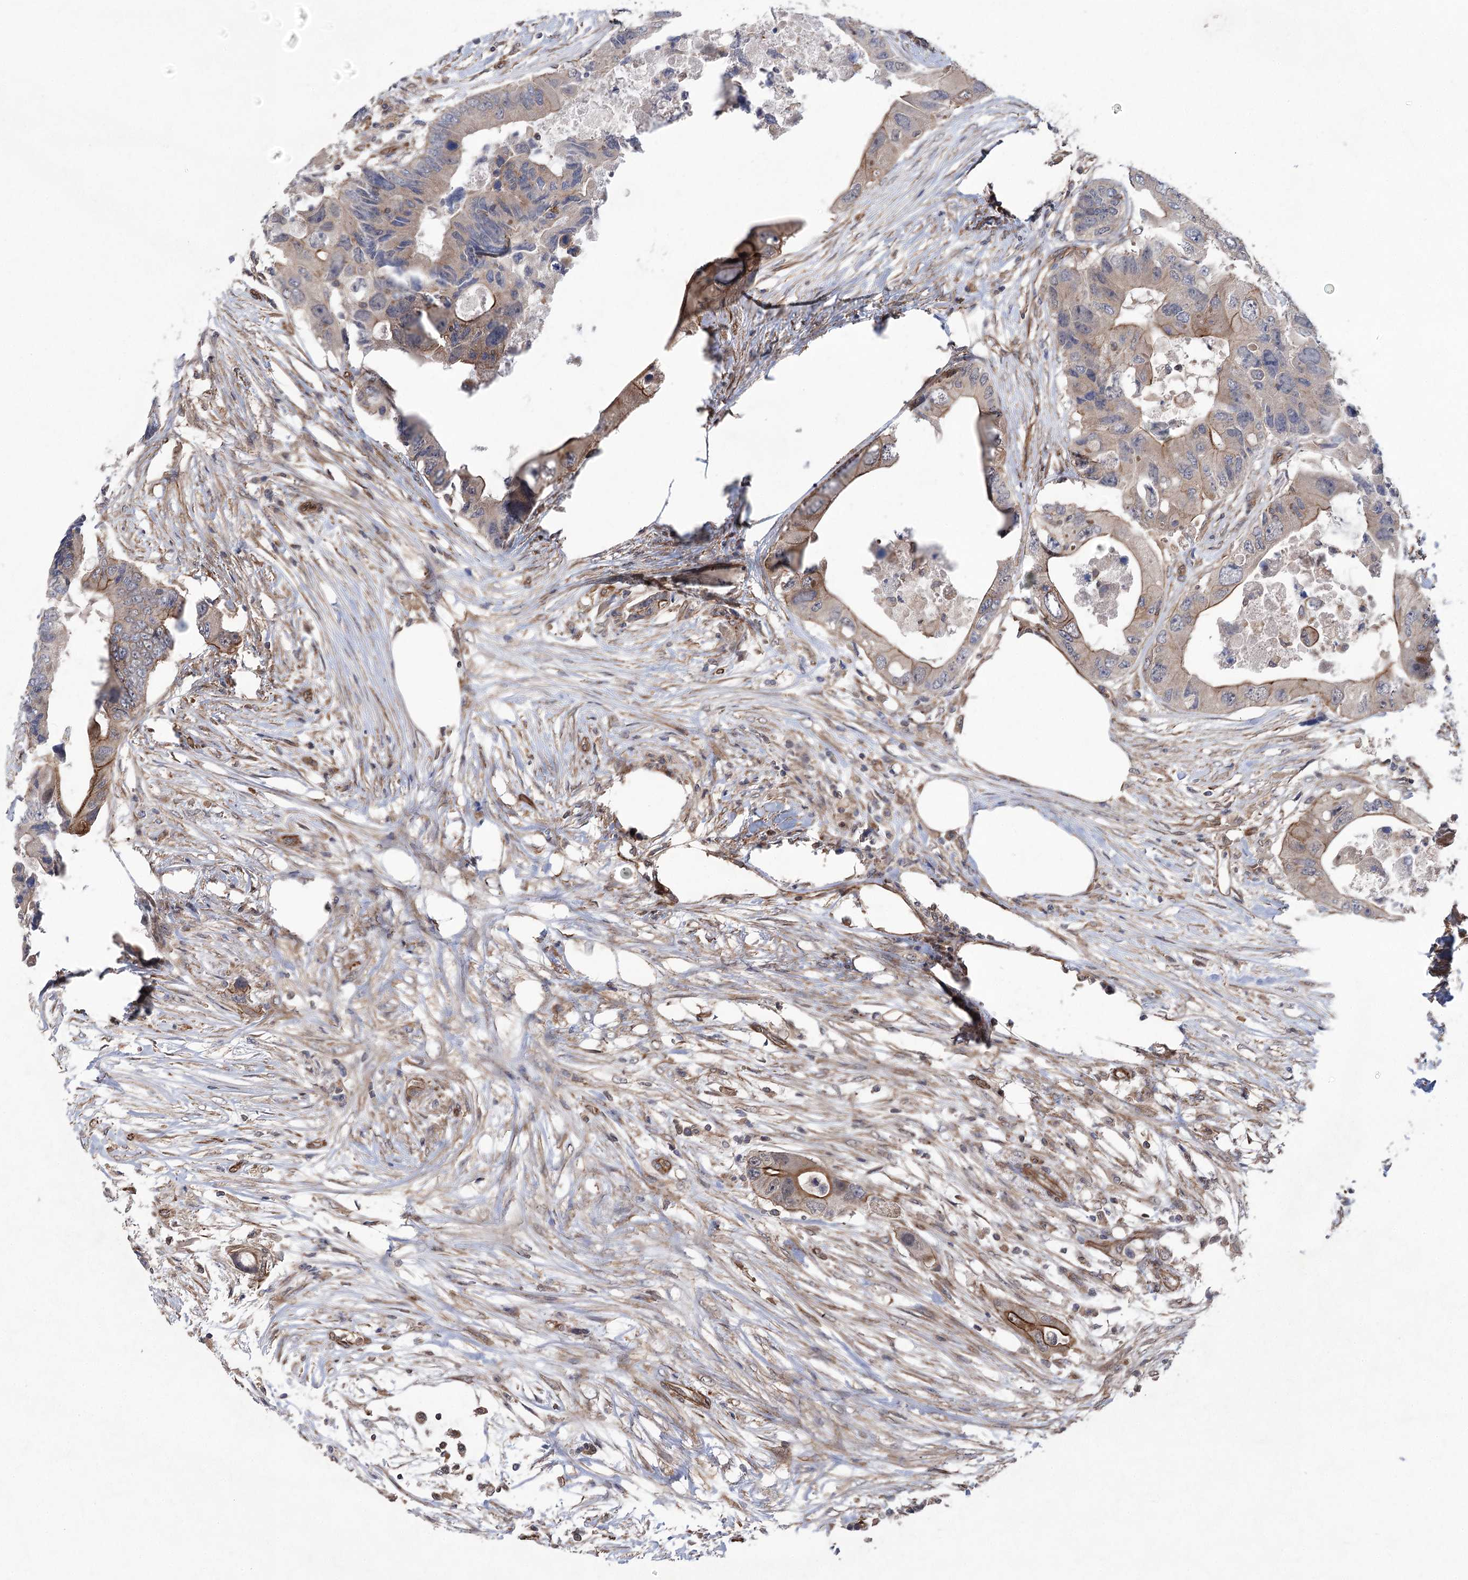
{"staining": {"intensity": "moderate", "quantity": "<25%", "location": "cytoplasmic/membranous"}, "tissue": "colorectal cancer", "cell_type": "Tumor cells", "image_type": "cancer", "snomed": [{"axis": "morphology", "description": "Adenocarcinoma, NOS"}, {"axis": "topography", "description": "Colon"}], "caption": "Colorectal cancer (adenocarcinoma) tissue demonstrates moderate cytoplasmic/membranous expression in about <25% of tumor cells", "gene": "RWDD4", "patient": {"sex": "male", "age": 71}}